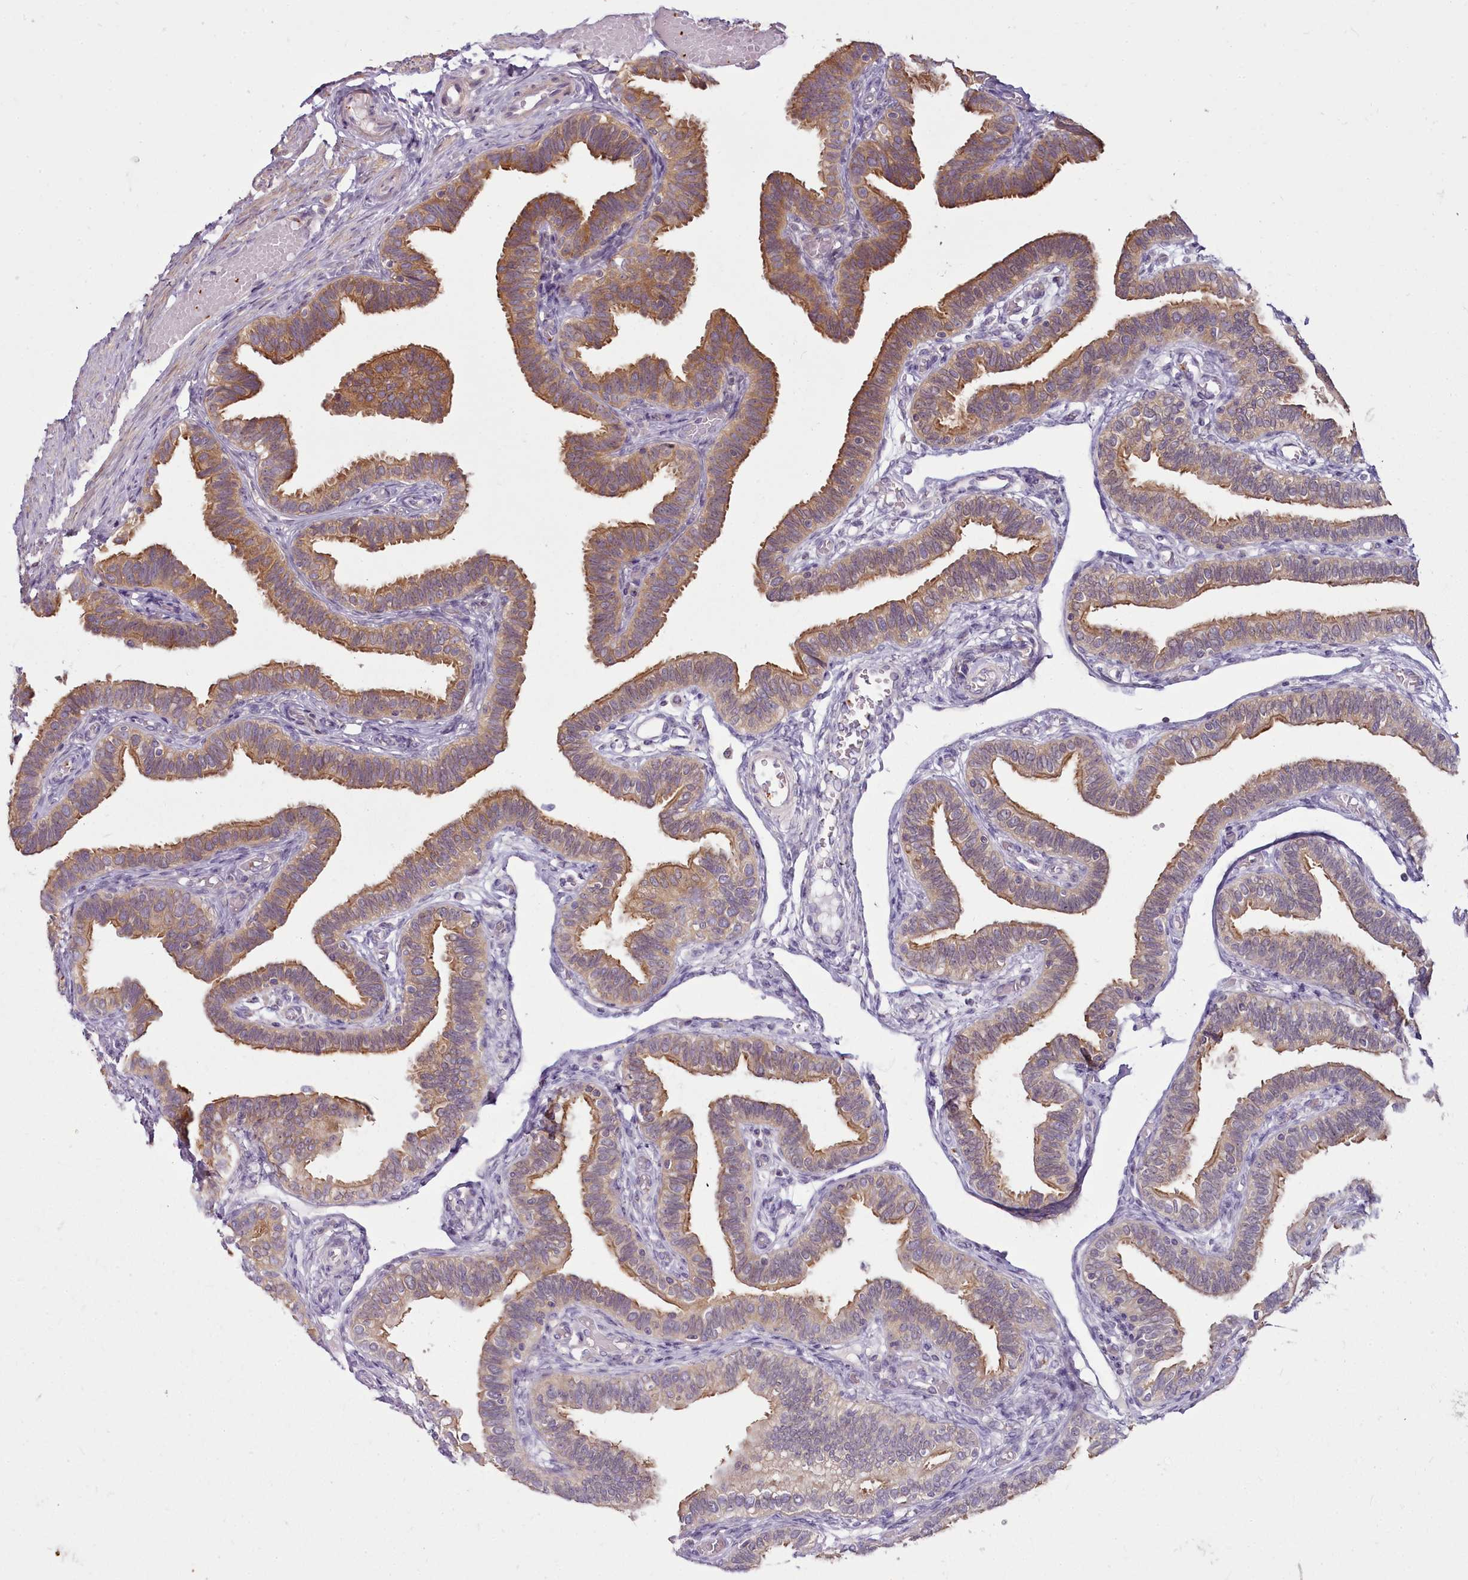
{"staining": {"intensity": "moderate", "quantity": ">75%", "location": "cytoplasmic/membranous"}, "tissue": "fallopian tube", "cell_type": "Glandular cells", "image_type": "normal", "snomed": [{"axis": "morphology", "description": "Normal tissue, NOS"}, {"axis": "topography", "description": "Fallopian tube"}], "caption": "High-magnification brightfield microscopy of benign fallopian tube stained with DAB (3,3'-diaminobenzidine) (brown) and counterstained with hematoxylin (blue). glandular cells exhibit moderate cytoplasmic/membranous expression is appreciated in approximately>75% of cells.", "gene": "CAPN7", "patient": {"sex": "female", "age": 39}}